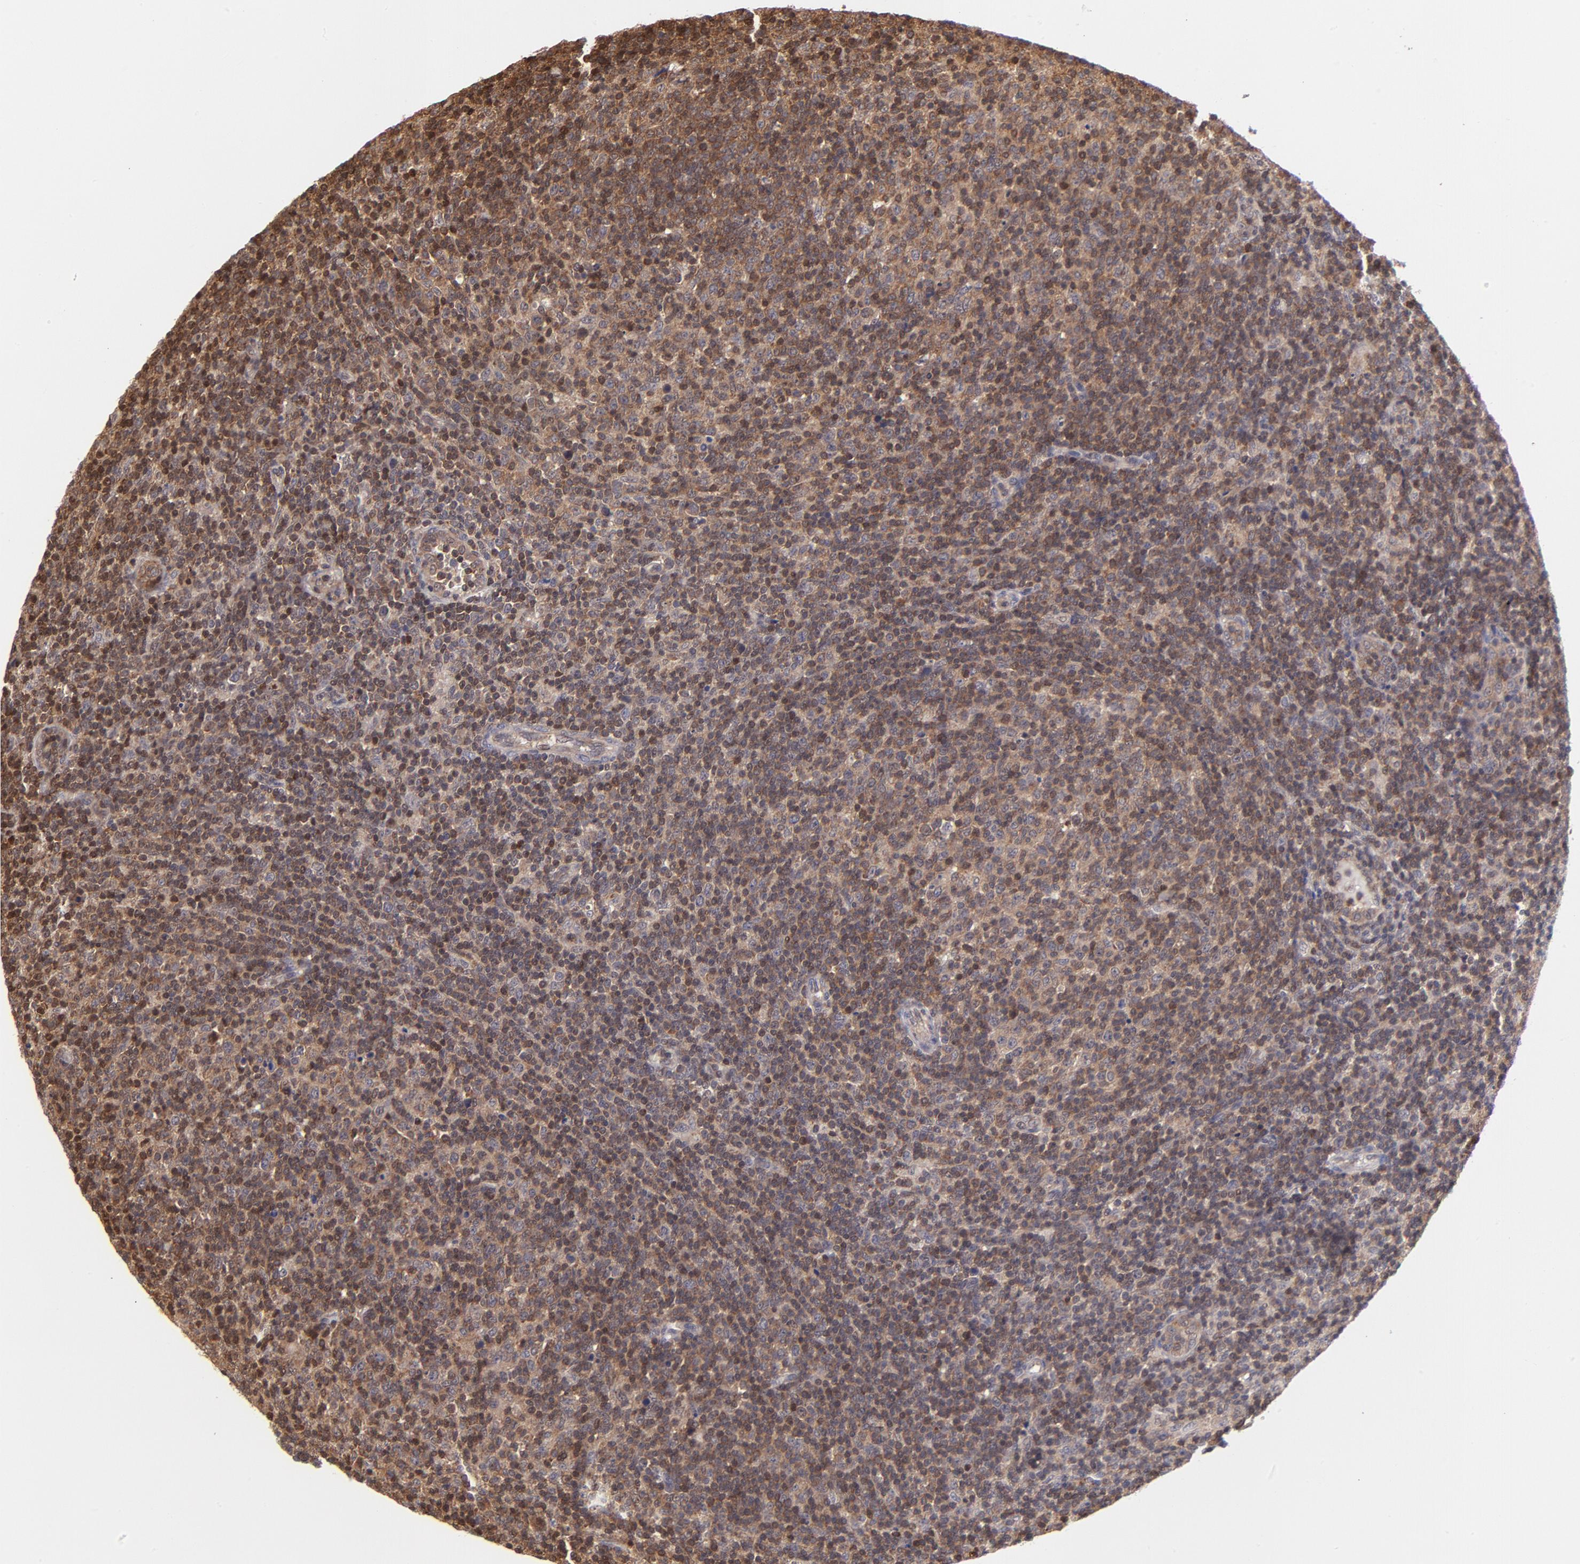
{"staining": {"intensity": "strong", "quantity": ">75%", "location": "cytoplasmic/membranous,nuclear"}, "tissue": "lymphoma", "cell_type": "Tumor cells", "image_type": "cancer", "snomed": [{"axis": "morphology", "description": "Malignant lymphoma, non-Hodgkin's type, Low grade"}, {"axis": "topography", "description": "Lymph node"}], "caption": "This is a photomicrograph of IHC staining of low-grade malignant lymphoma, non-Hodgkin's type, which shows strong positivity in the cytoplasmic/membranous and nuclear of tumor cells.", "gene": "YWHAB", "patient": {"sex": "male", "age": 70}}